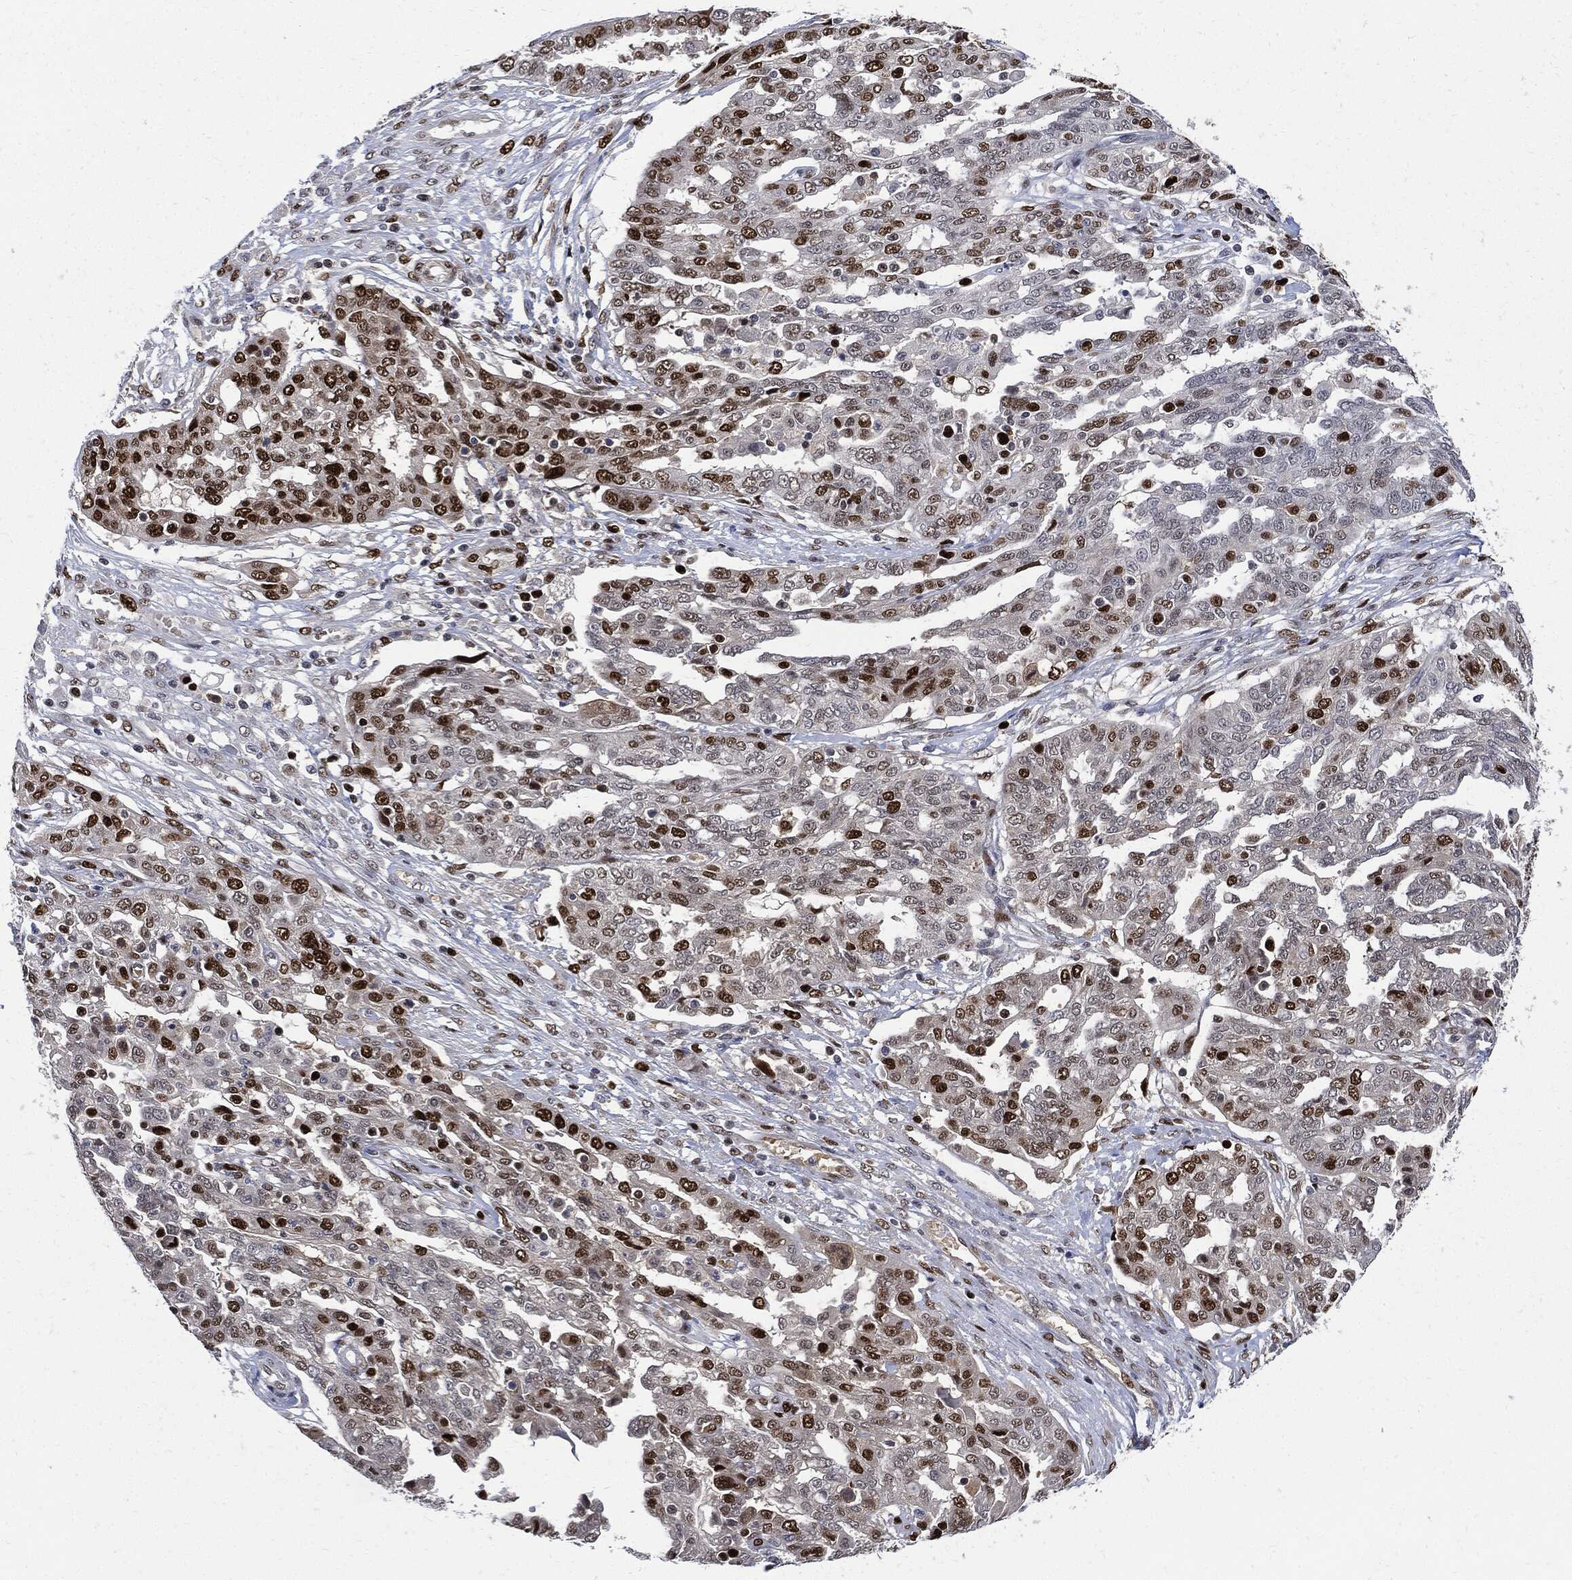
{"staining": {"intensity": "strong", "quantity": "25%-75%", "location": "nuclear"}, "tissue": "ovarian cancer", "cell_type": "Tumor cells", "image_type": "cancer", "snomed": [{"axis": "morphology", "description": "Cystadenocarcinoma, serous, NOS"}, {"axis": "topography", "description": "Ovary"}], "caption": "This image demonstrates ovarian serous cystadenocarcinoma stained with immunohistochemistry (IHC) to label a protein in brown. The nuclear of tumor cells show strong positivity for the protein. Nuclei are counter-stained blue.", "gene": "PCNA", "patient": {"sex": "female", "age": 67}}